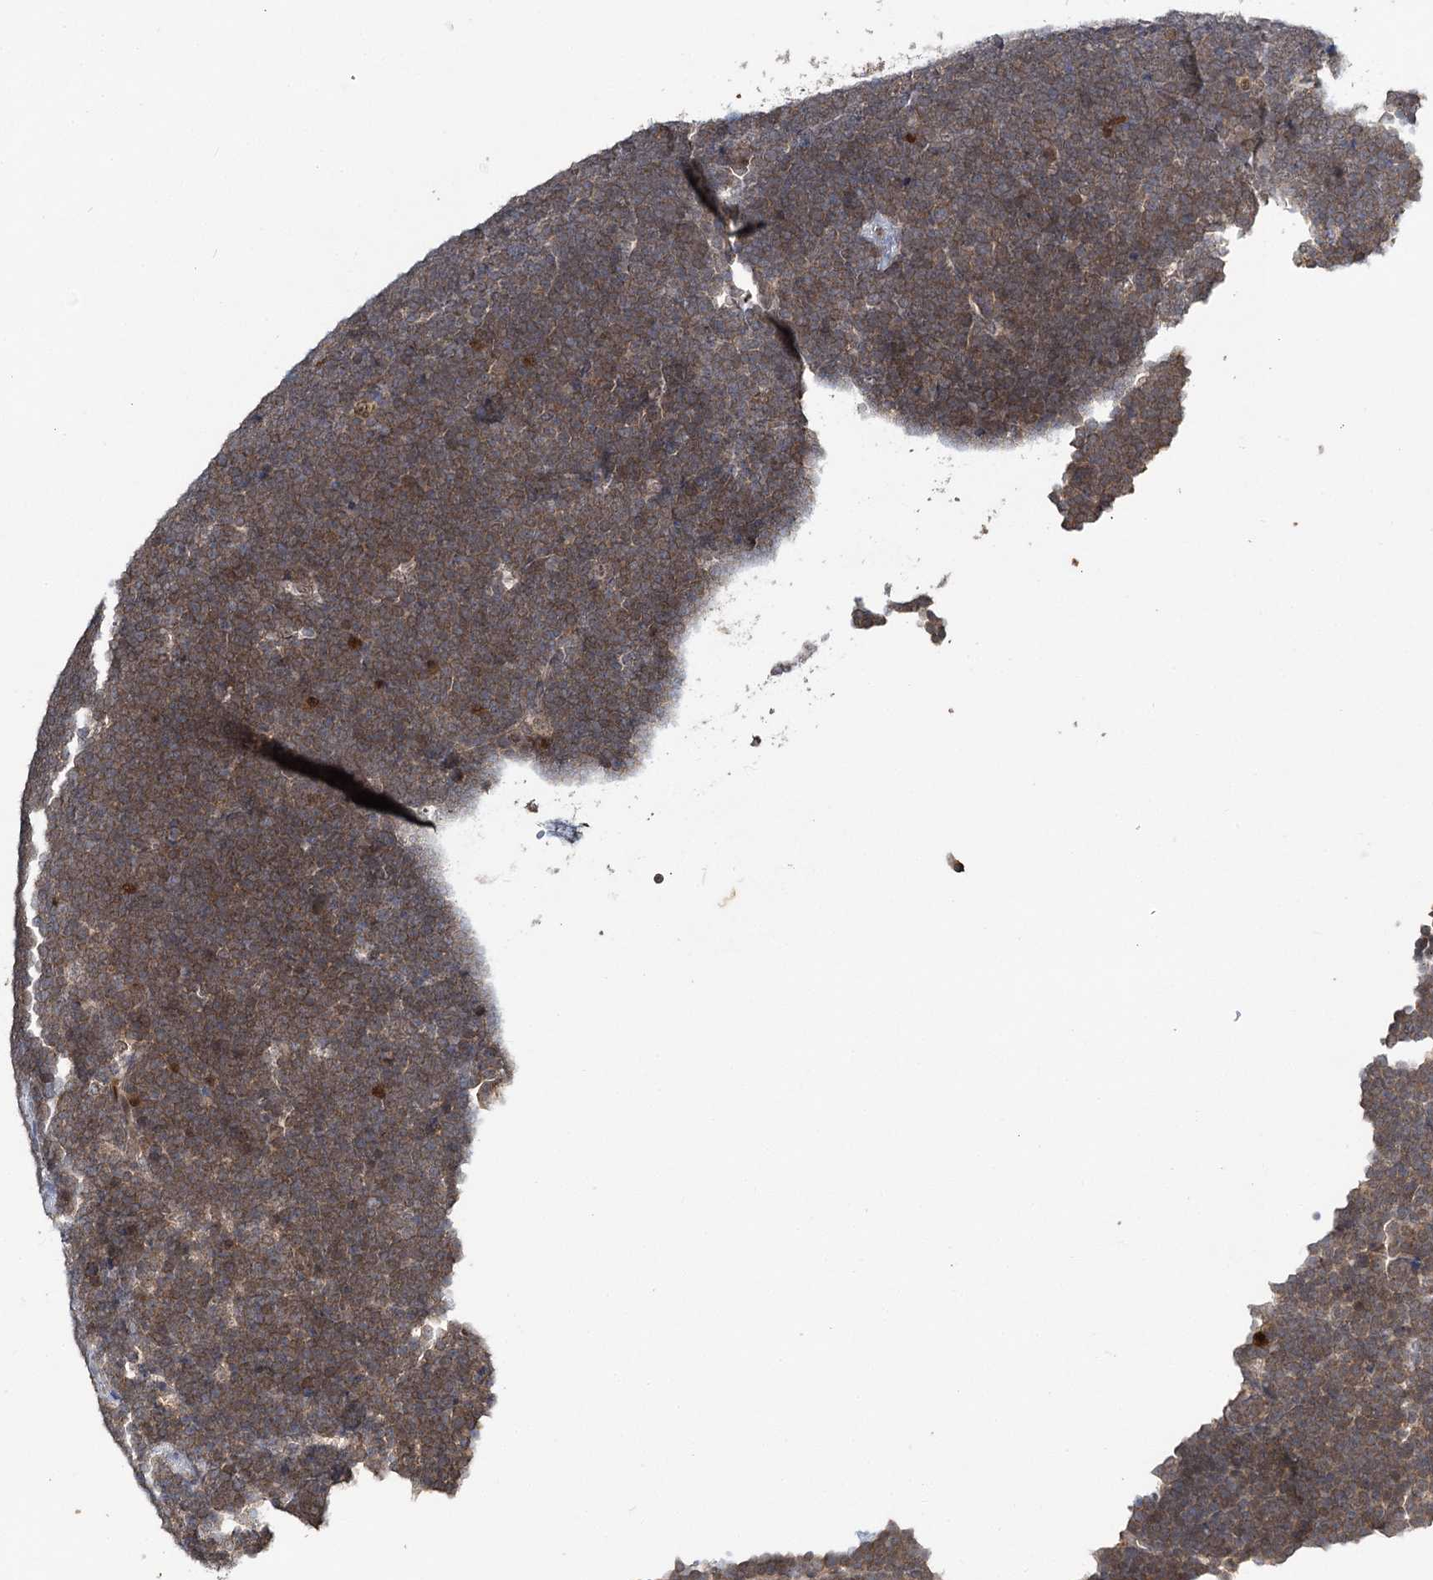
{"staining": {"intensity": "moderate", "quantity": ">75%", "location": "cytoplasmic/membranous,nuclear"}, "tissue": "lymphoma", "cell_type": "Tumor cells", "image_type": "cancer", "snomed": [{"axis": "morphology", "description": "Malignant lymphoma, non-Hodgkin's type, High grade"}, {"axis": "topography", "description": "Lymph node"}], "caption": "The immunohistochemical stain highlights moderate cytoplasmic/membranous and nuclear expression in tumor cells of lymphoma tissue. Nuclei are stained in blue.", "gene": "NOPCHAP1", "patient": {"sex": "male", "age": 13}}